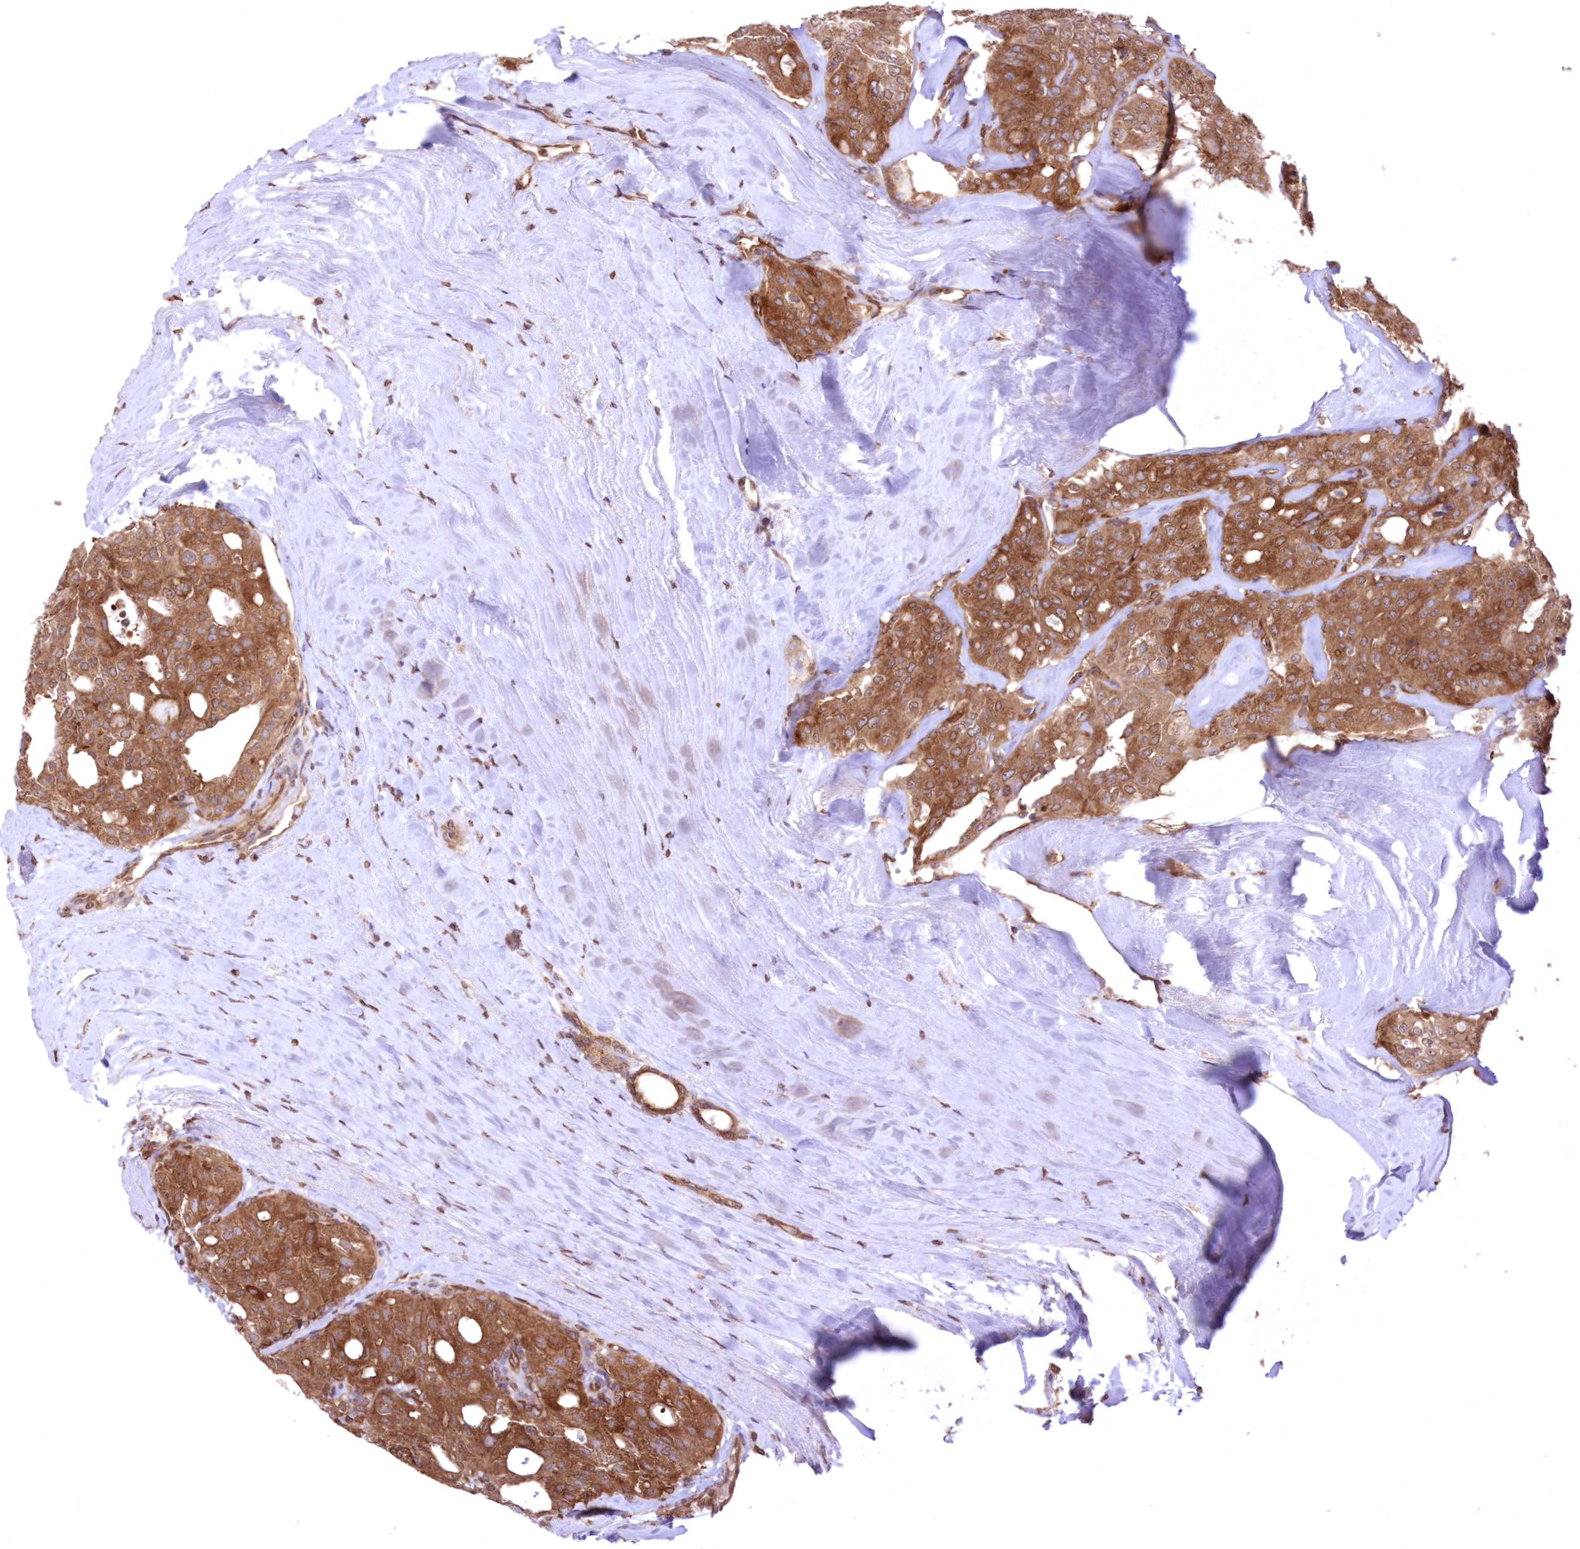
{"staining": {"intensity": "strong", "quantity": ">75%", "location": "cytoplasmic/membranous"}, "tissue": "thyroid cancer", "cell_type": "Tumor cells", "image_type": "cancer", "snomed": [{"axis": "morphology", "description": "Follicular adenoma carcinoma, NOS"}, {"axis": "topography", "description": "Thyroid gland"}], "caption": "Protein positivity by IHC shows strong cytoplasmic/membranous staining in about >75% of tumor cells in follicular adenoma carcinoma (thyroid). Using DAB (3,3'-diaminobenzidine) (brown) and hematoxylin (blue) stains, captured at high magnification using brightfield microscopy.", "gene": "FCHO2", "patient": {"sex": "male", "age": 75}}